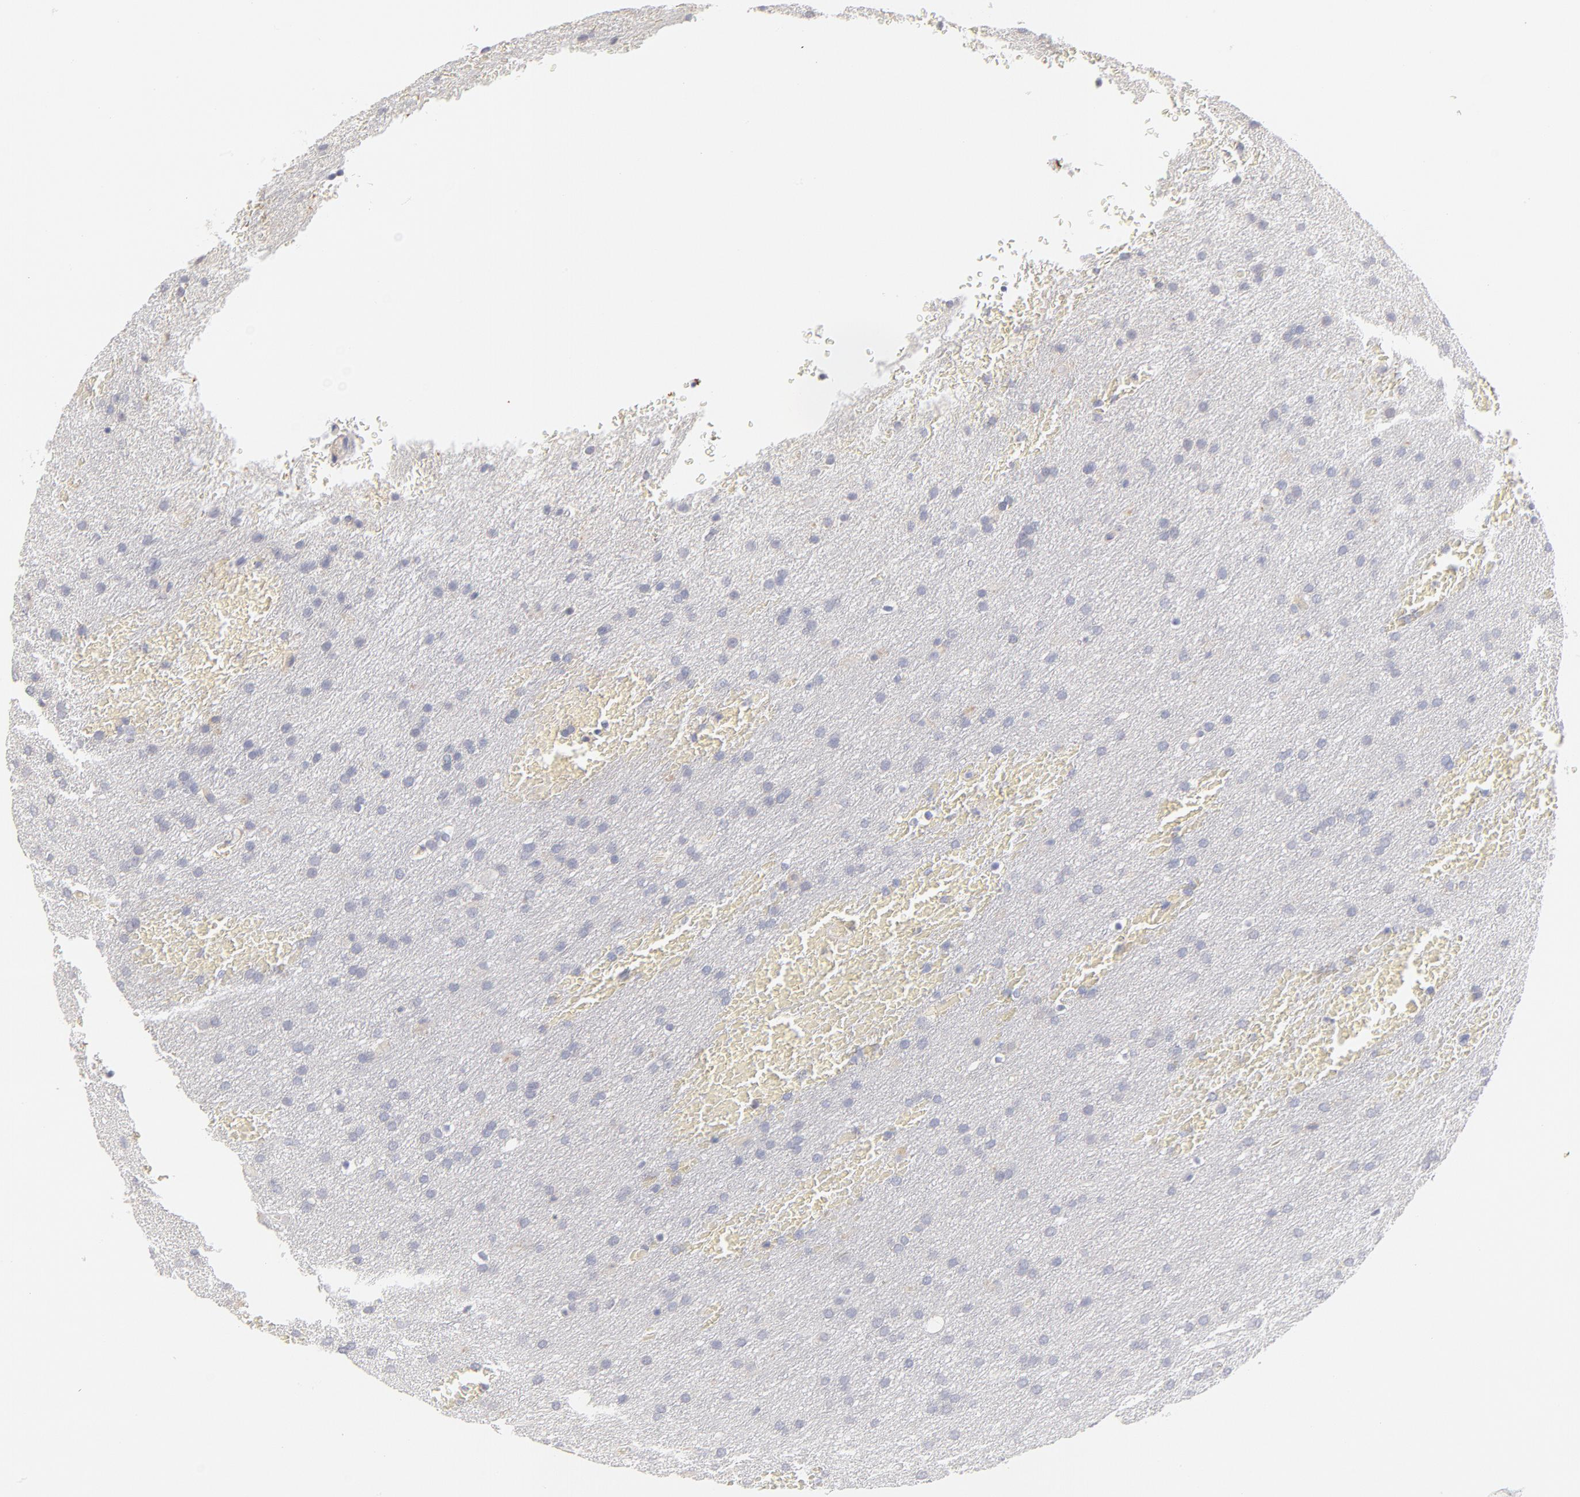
{"staining": {"intensity": "negative", "quantity": "none", "location": "none"}, "tissue": "glioma", "cell_type": "Tumor cells", "image_type": "cancer", "snomed": [{"axis": "morphology", "description": "Glioma, malignant, Low grade"}, {"axis": "topography", "description": "Brain"}], "caption": "The immunohistochemistry (IHC) image has no significant positivity in tumor cells of malignant glioma (low-grade) tissue. The staining was performed using DAB to visualize the protein expression in brown, while the nuclei were stained in blue with hematoxylin (Magnification: 20x).", "gene": "ELF3", "patient": {"sex": "female", "age": 32}}